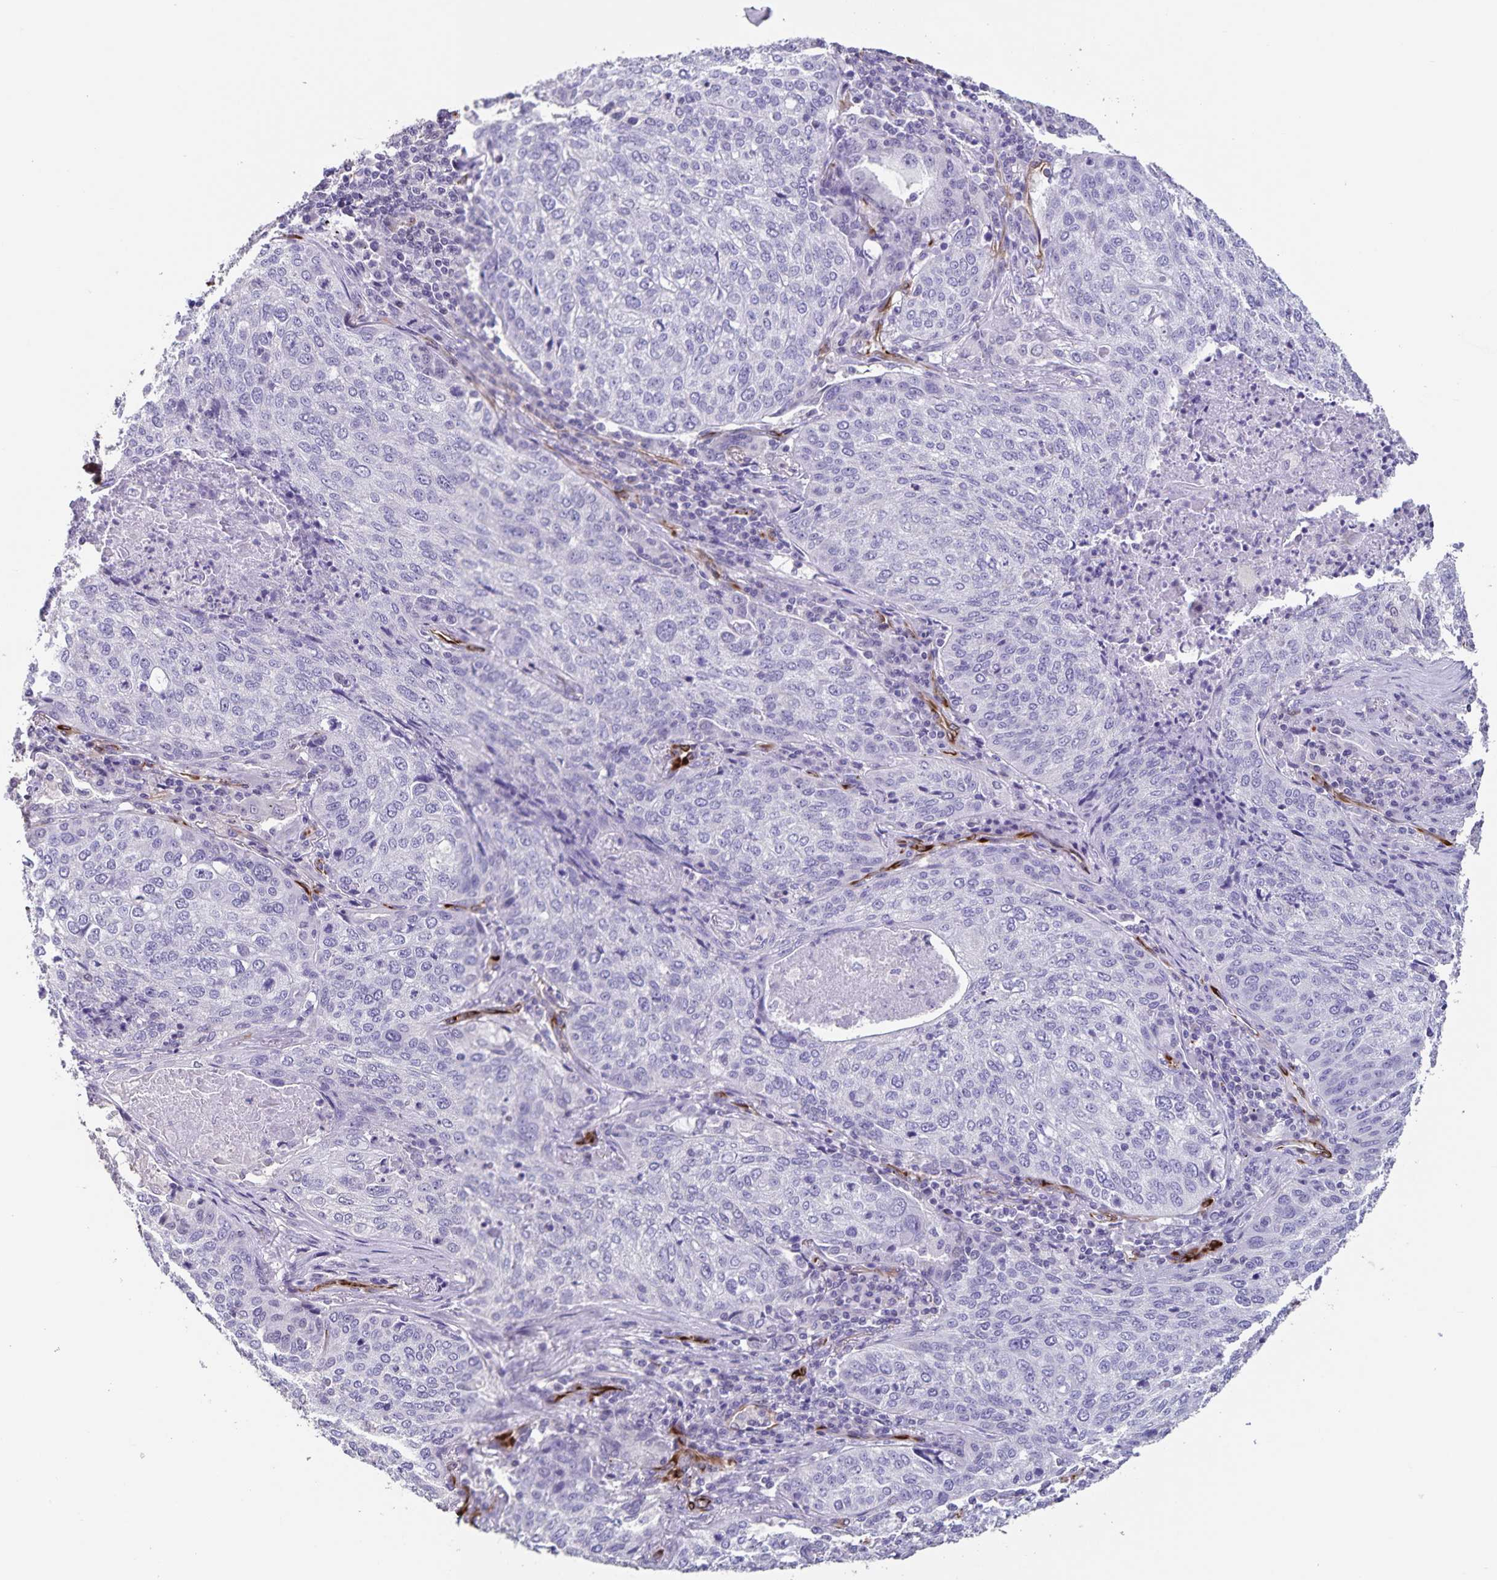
{"staining": {"intensity": "negative", "quantity": "none", "location": "none"}, "tissue": "lung cancer", "cell_type": "Tumor cells", "image_type": "cancer", "snomed": [{"axis": "morphology", "description": "Squamous cell carcinoma, NOS"}, {"axis": "topography", "description": "Lung"}], "caption": "The immunohistochemistry micrograph has no significant expression in tumor cells of lung cancer tissue.", "gene": "SYNM", "patient": {"sex": "male", "age": 63}}